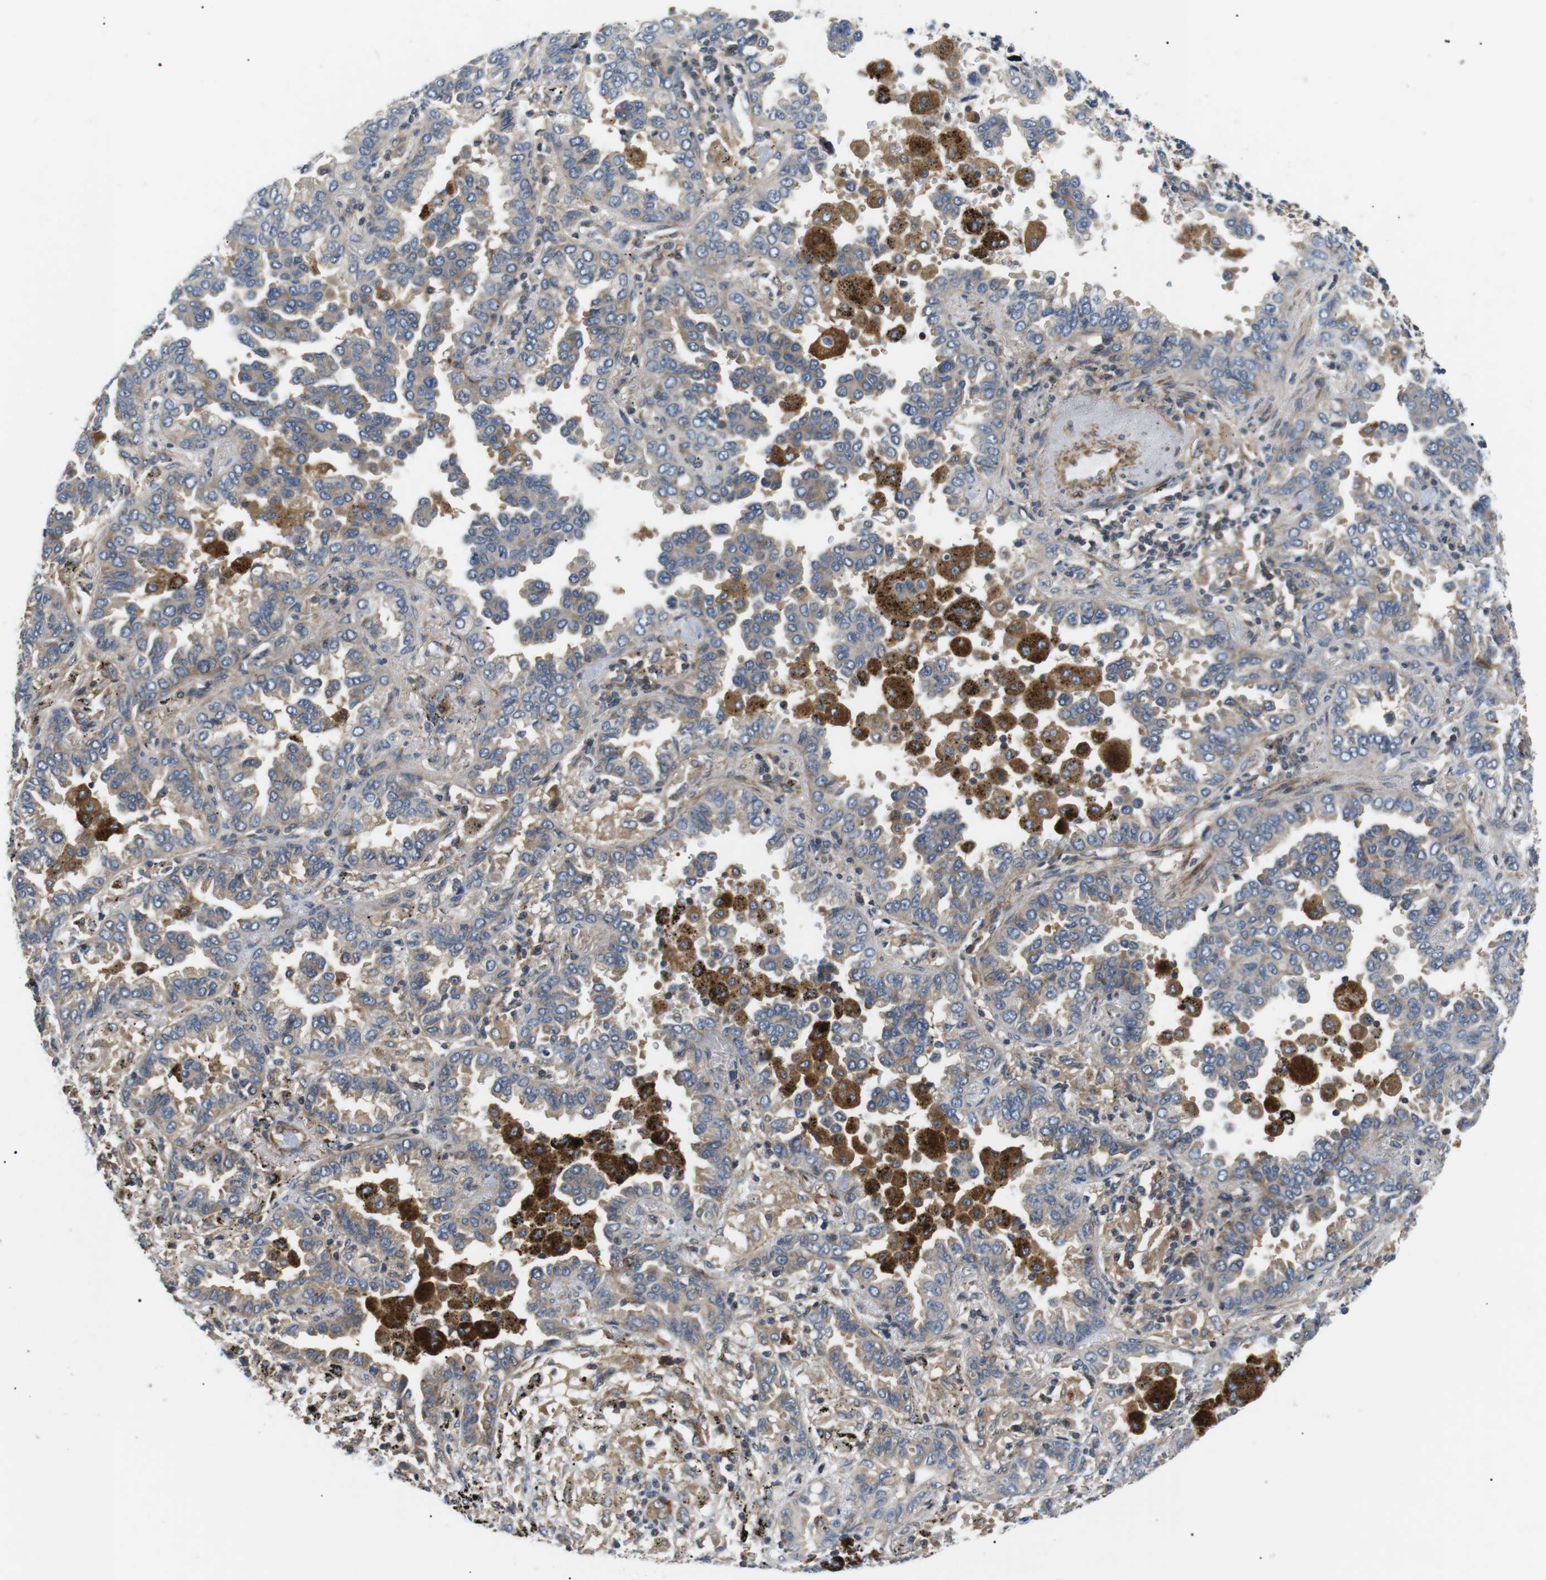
{"staining": {"intensity": "weak", "quantity": "25%-75%", "location": "cytoplasmic/membranous"}, "tissue": "lung cancer", "cell_type": "Tumor cells", "image_type": "cancer", "snomed": [{"axis": "morphology", "description": "Normal tissue, NOS"}, {"axis": "morphology", "description": "Adenocarcinoma, NOS"}, {"axis": "topography", "description": "Lung"}], "caption": "Lung cancer stained with a protein marker exhibits weak staining in tumor cells.", "gene": "DIPK1A", "patient": {"sex": "male", "age": 59}}